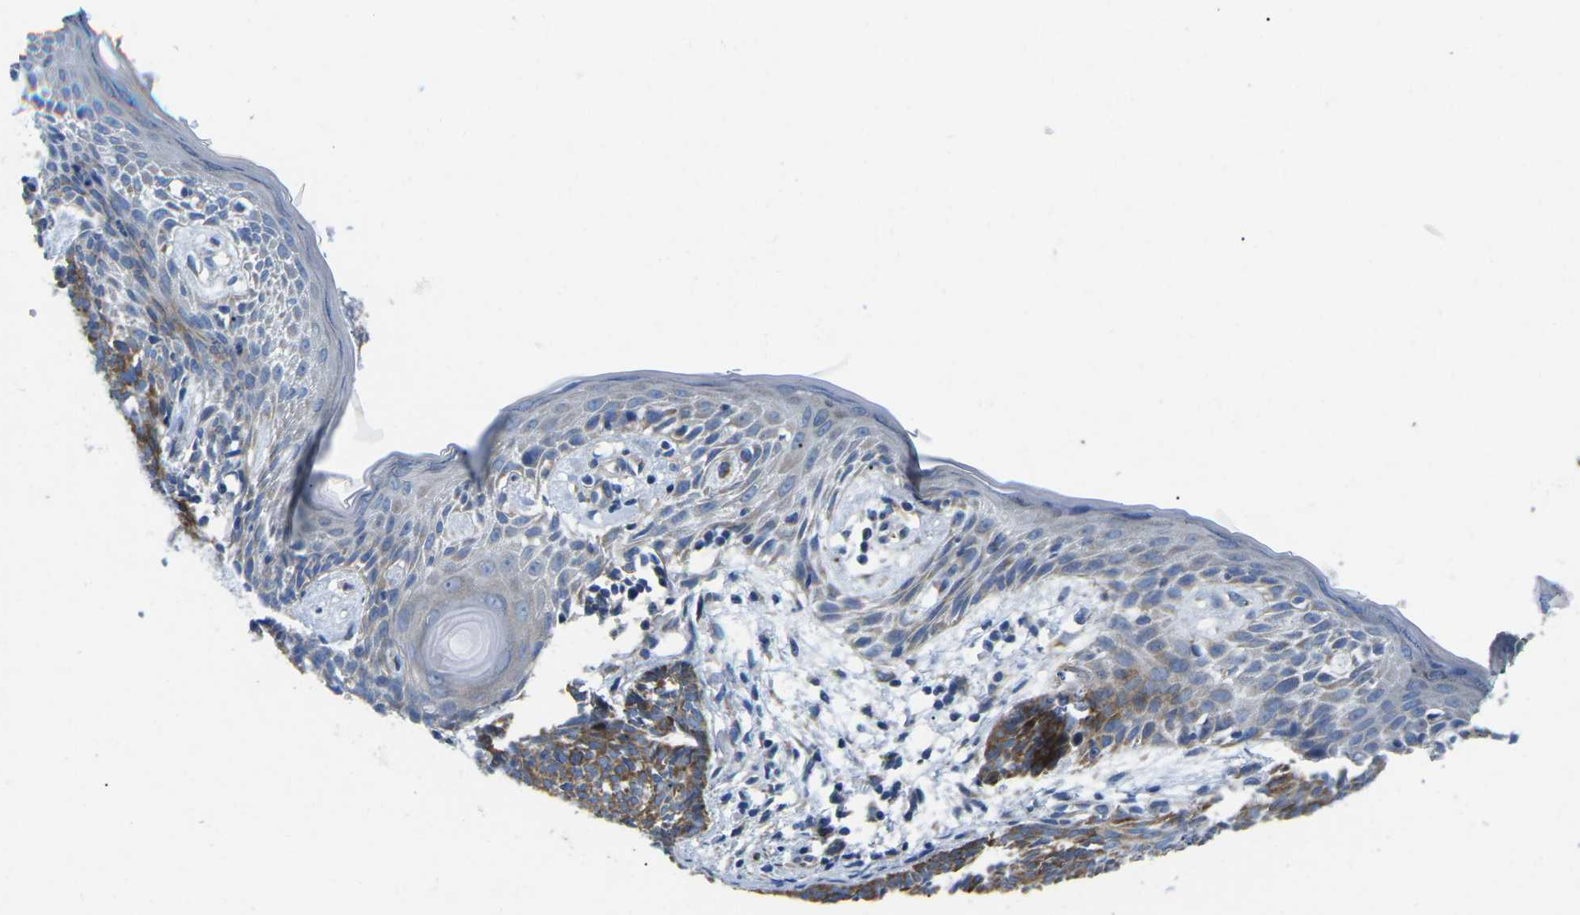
{"staining": {"intensity": "moderate", "quantity": "25%-75%", "location": "cytoplasmic/membranous"}, "tissue": "skin cancer", "cell_type": "Tumor cells", "image_type": "cancer", "snomed": [{"axis": "morphology", "description": "Basal cell carcinoma"}, {"axis": "topography", "description": "Skin"}], "caption": "Immunohistochemistry (IHC) photomicrograph of human skin cancer (basal cell carcinoma) stained for a protein (brown), which shows medium levels of moderate cytoplasmic/membranous staining in approximately 25%-75% of tumor cells.", "gene": "TMEFF2", "patient": {"sex": "male", "age": 60}}